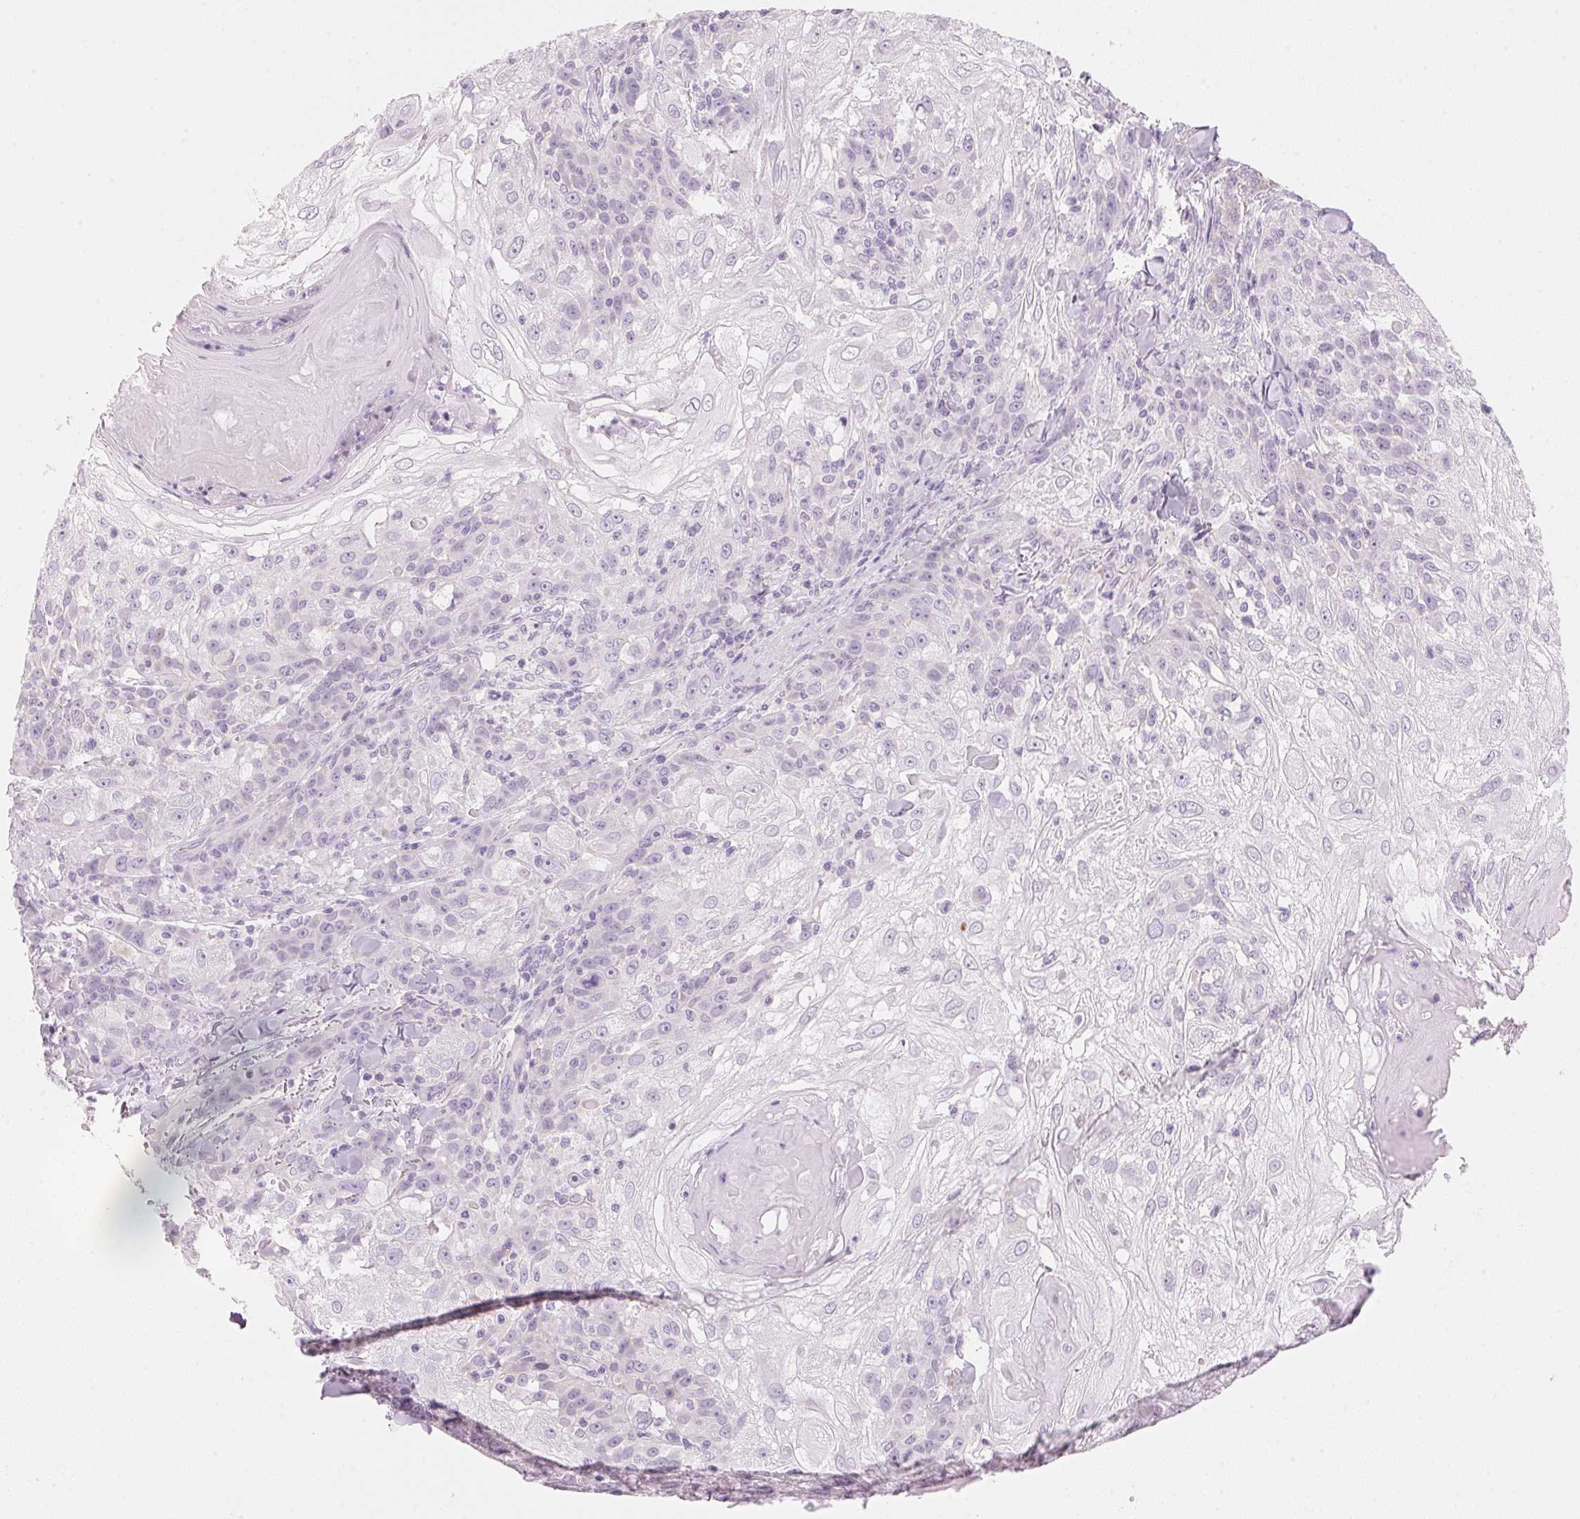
{"staining": {"intensity": "negative", "quantity": "none", "location": "none"}, "tissue": "skin cancer", "cell_type": "Tumor cells", "image_type": "cancer", "snomed": [{"axis": "morphology", "description": "Normal tissue, NOS"}, {"axis": "morphology", "description": "Squamous cell carcinoma, NOS"}, {"axis": "topography", "description": "Skin"}], "caption": "Immunohistochemistry (IHC) image of skin cancer stained for a protein (brown), which displays no staining in tumor cells.", "gene": "HOXB13", "patient": {"sex": "female", "age": 83}}